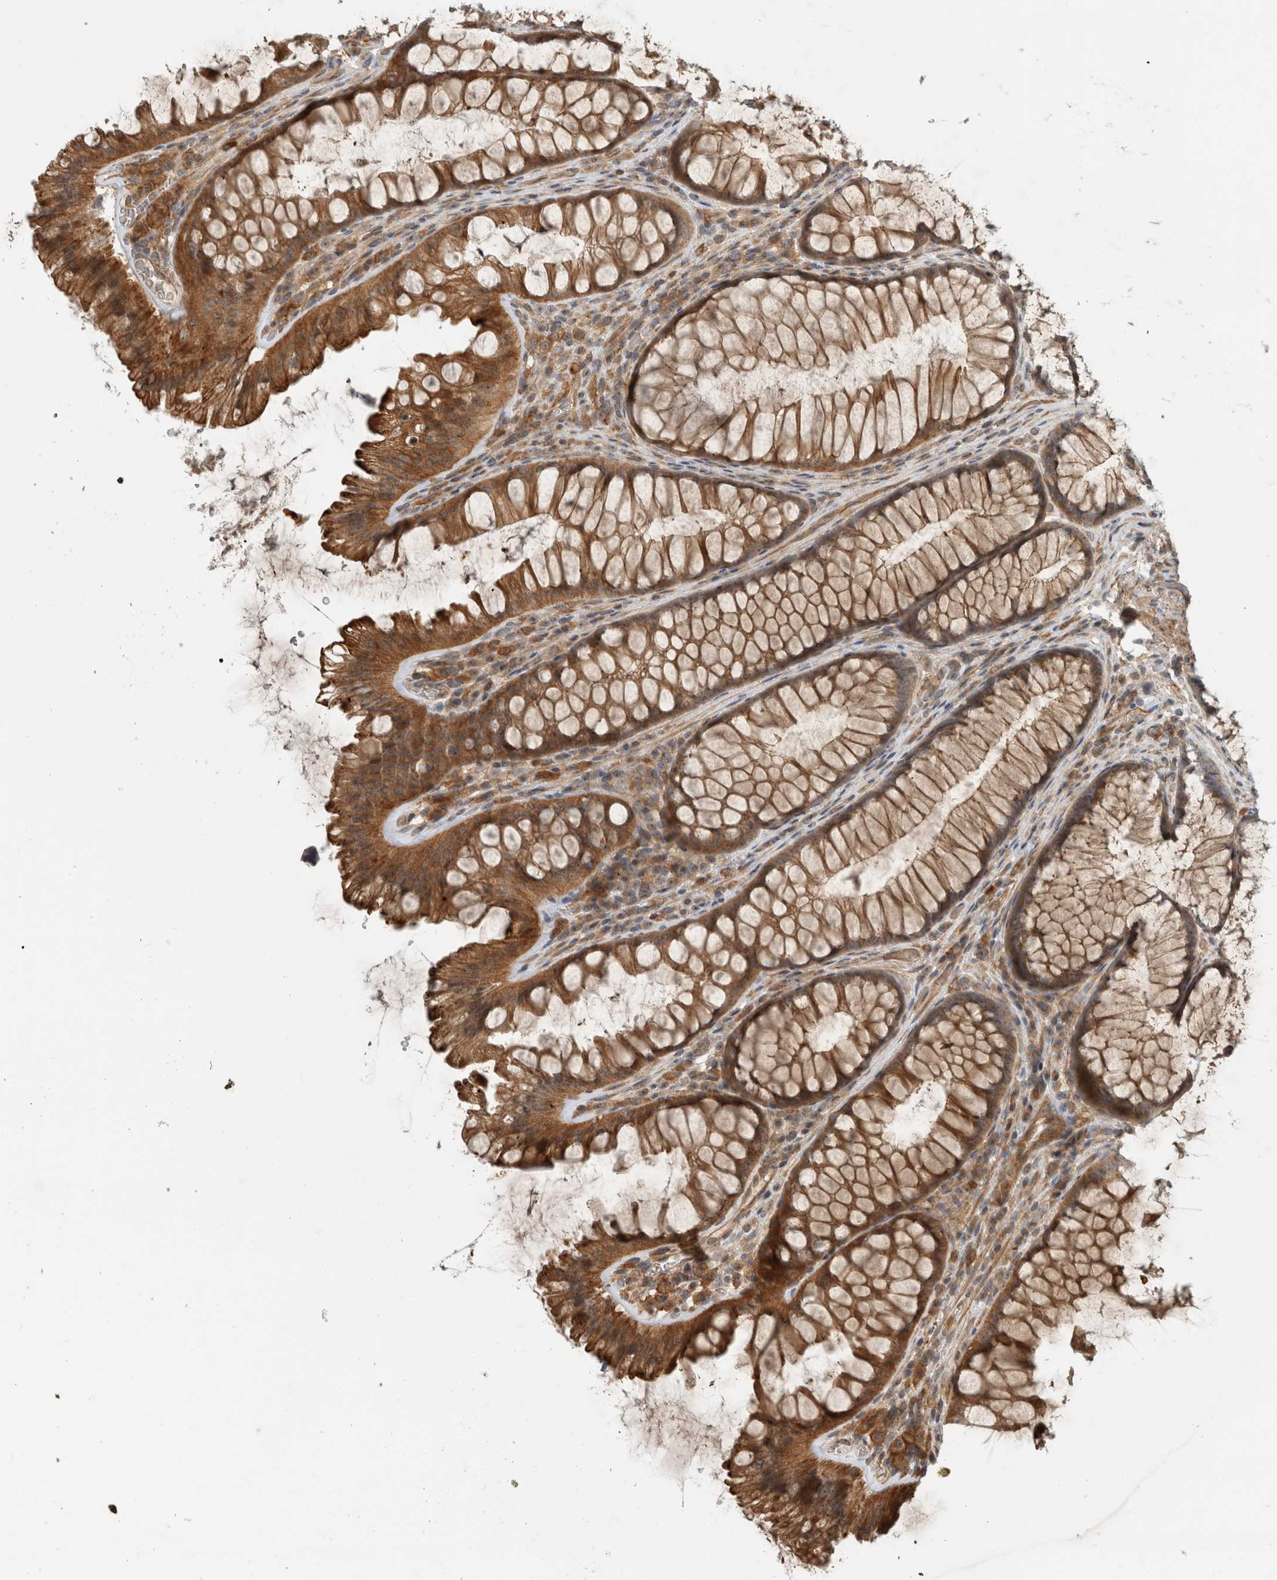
{"staining": {"intensity": "moderate", "quantity": ">75%", "location": "cytoplasmic/membranous"}, "tissue": "colon", "cell_type": "Endothelial cells", "image_type": "normal", "snomed": [{"axis": "morphology", "description": "Normal tissue, NOS"}, {"axis": "topography", "description": "Colon"}], "caption": "The immunohistochemical stain highlights moderate cytoplasmic/membranous expression in endothelial cells of benign colon.", "gene": "WASF2", "patient": {"sex": "female", "age": 62}}